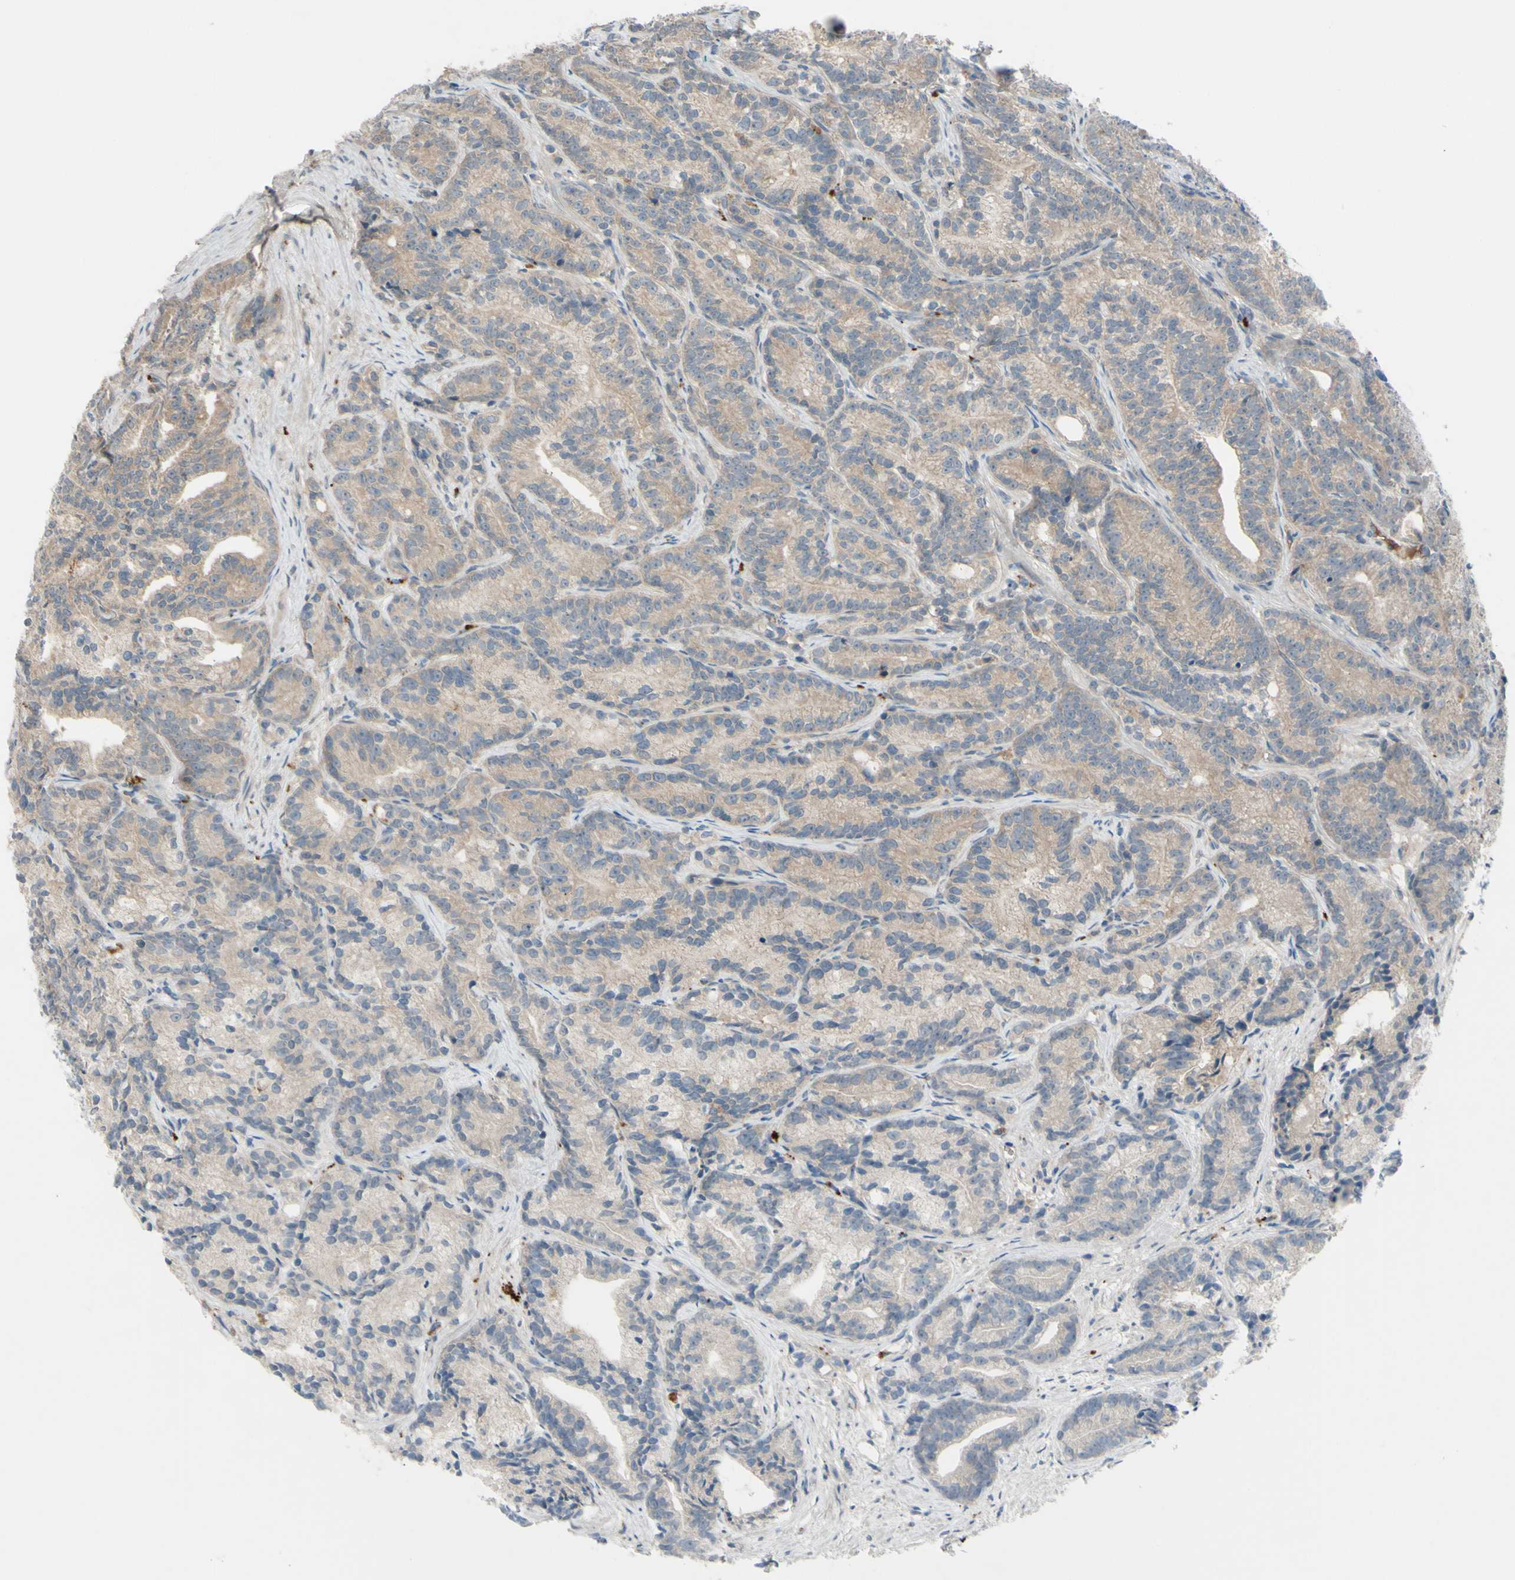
{"staining": {"intensity": "weak", "quantity": ">75%", "location": "cytoplasmic/membranous"}, "tissue": "prostate cancer", "cell_type": "Tumor cells", "image_type": "cancer", "snomed": [{"axis": "morphology", "description": "Adenocarcinoma, Low grade"}, {"axis": "topography", "description": "Prostate"}], "caption": "A brown stain highlights weak cytoplasmic/membranous expression of a protein in human prostate cancer tumor cells.", "gene": "AFP", "patient": {"sex": "male", "age": 89}}